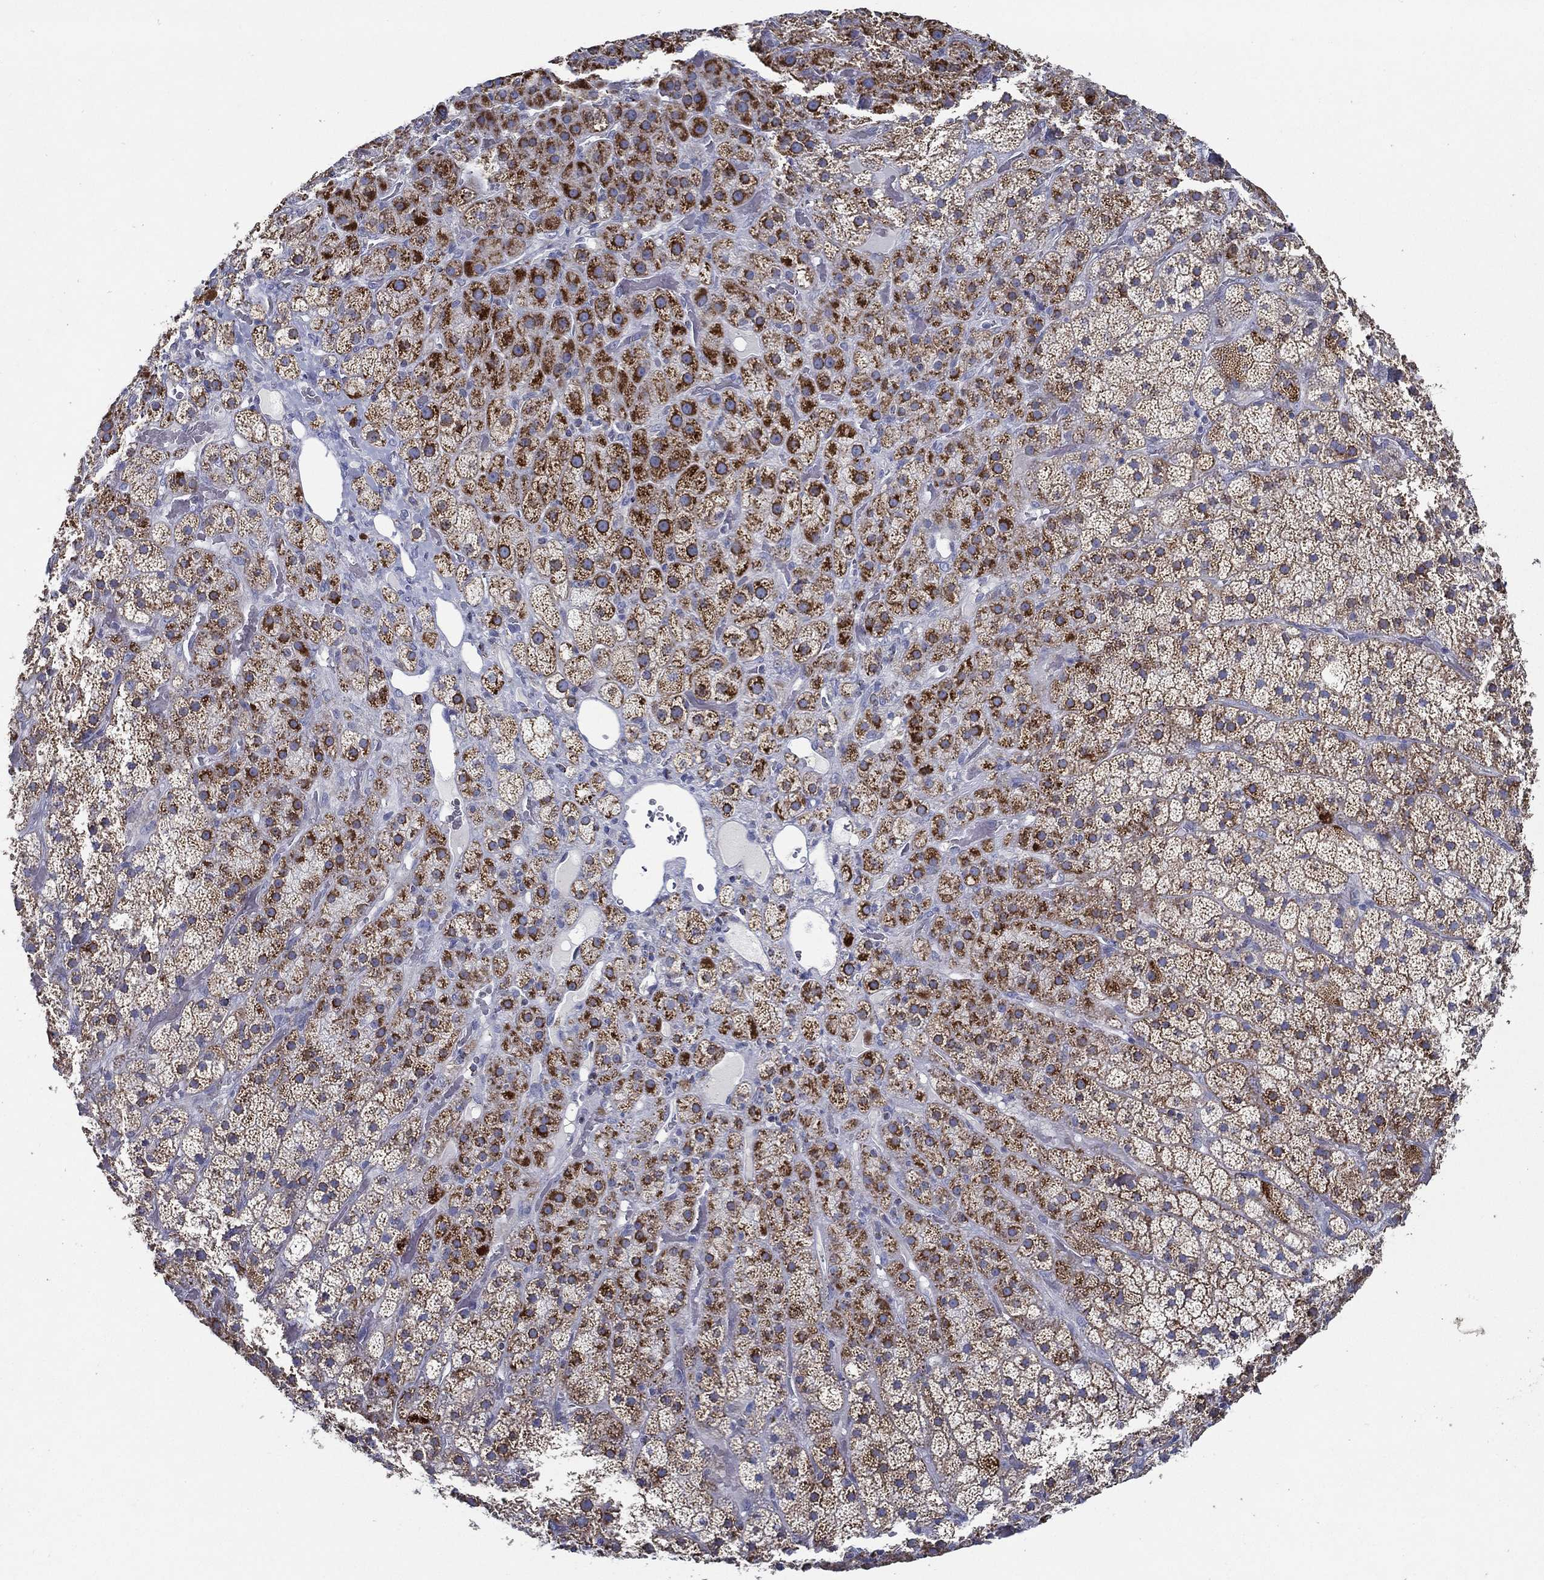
{"staining": {"intensity": "strong", "quantity": "25%-75%", "location": "cytoplasmic/membranous"}, "tissue": "adrenal gland", "cell_type": "Glandular cells", "image_type": "normal", "snomed": [{"axis": "morphology", "description": "Normal tissue, NOS"}, {"axis": "topography", "description": "Adrenal gland"}], "caption": "A brown stain highlights strong cytoplasmic/membranous expression of a protein in glandular cells of benign human adrenal gland. (DAB IHC, brown staining for protein, blue staining for nuclei).", "gene": "SFXN1", "patient": {"sex": "male", "age": 57}}